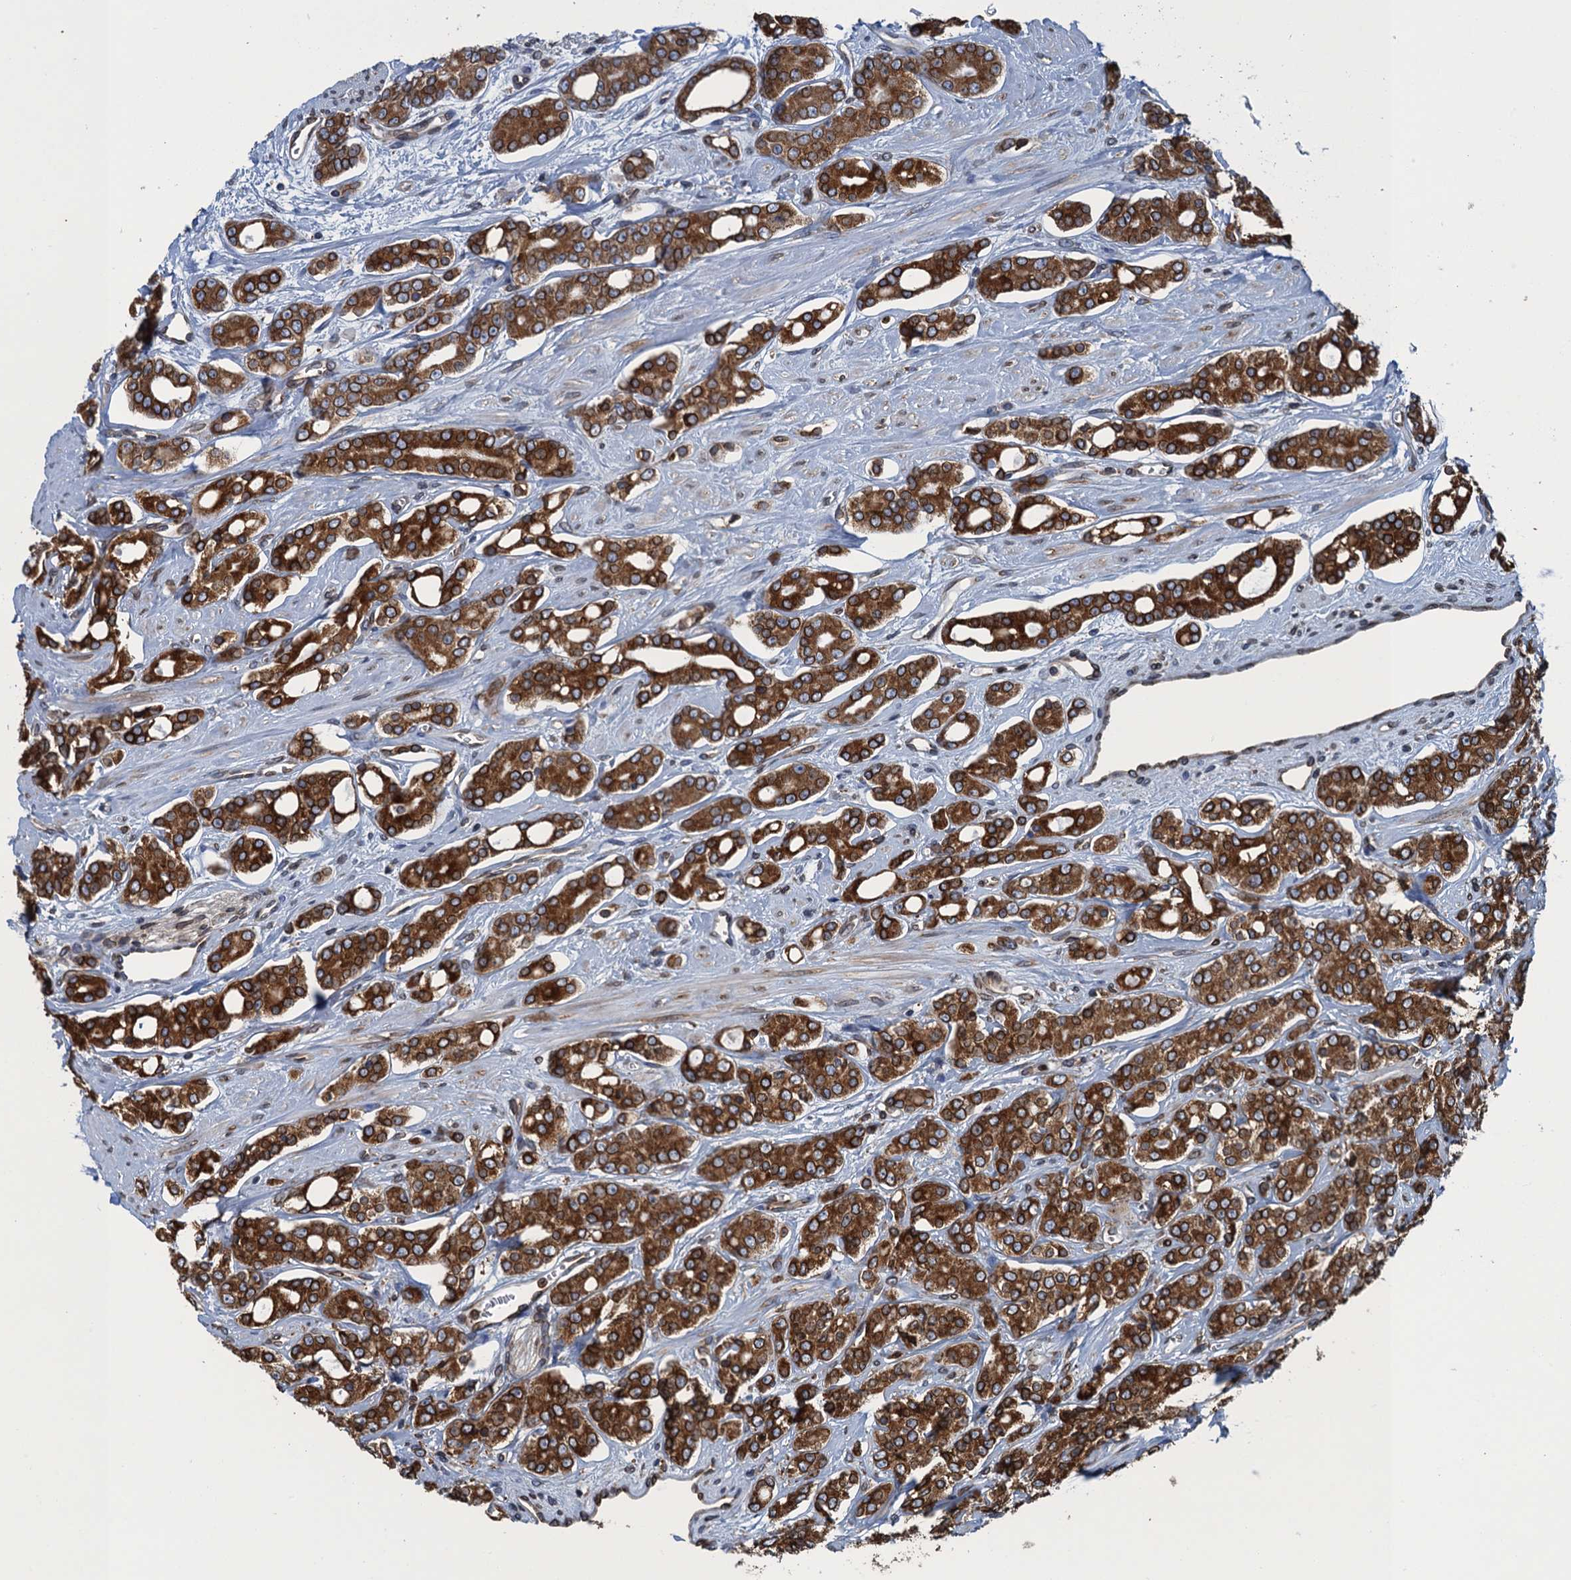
{"staining": {"intensity": "strong", "quantity": ">75%", "location": "cytoplasmic/membranous"}, "tissue": "prostate cancer", "cell_type": "Tumor cells", "image_type": "cancer", "snomed": [{"axis": "morphology", "description": "Adenocarcinoma, High grade"}, {"axis": "topography", "description": "Prostate"}], "caption": "Strong cytoplasmic/membranous protein positivity is present in approximately >75% of tumor cells in prostate cancer. (Brightfield microscopy of DAB IHC at high magnification).", "gene": "TMEM205", "patient": {"sex": "male", "age": 62}}